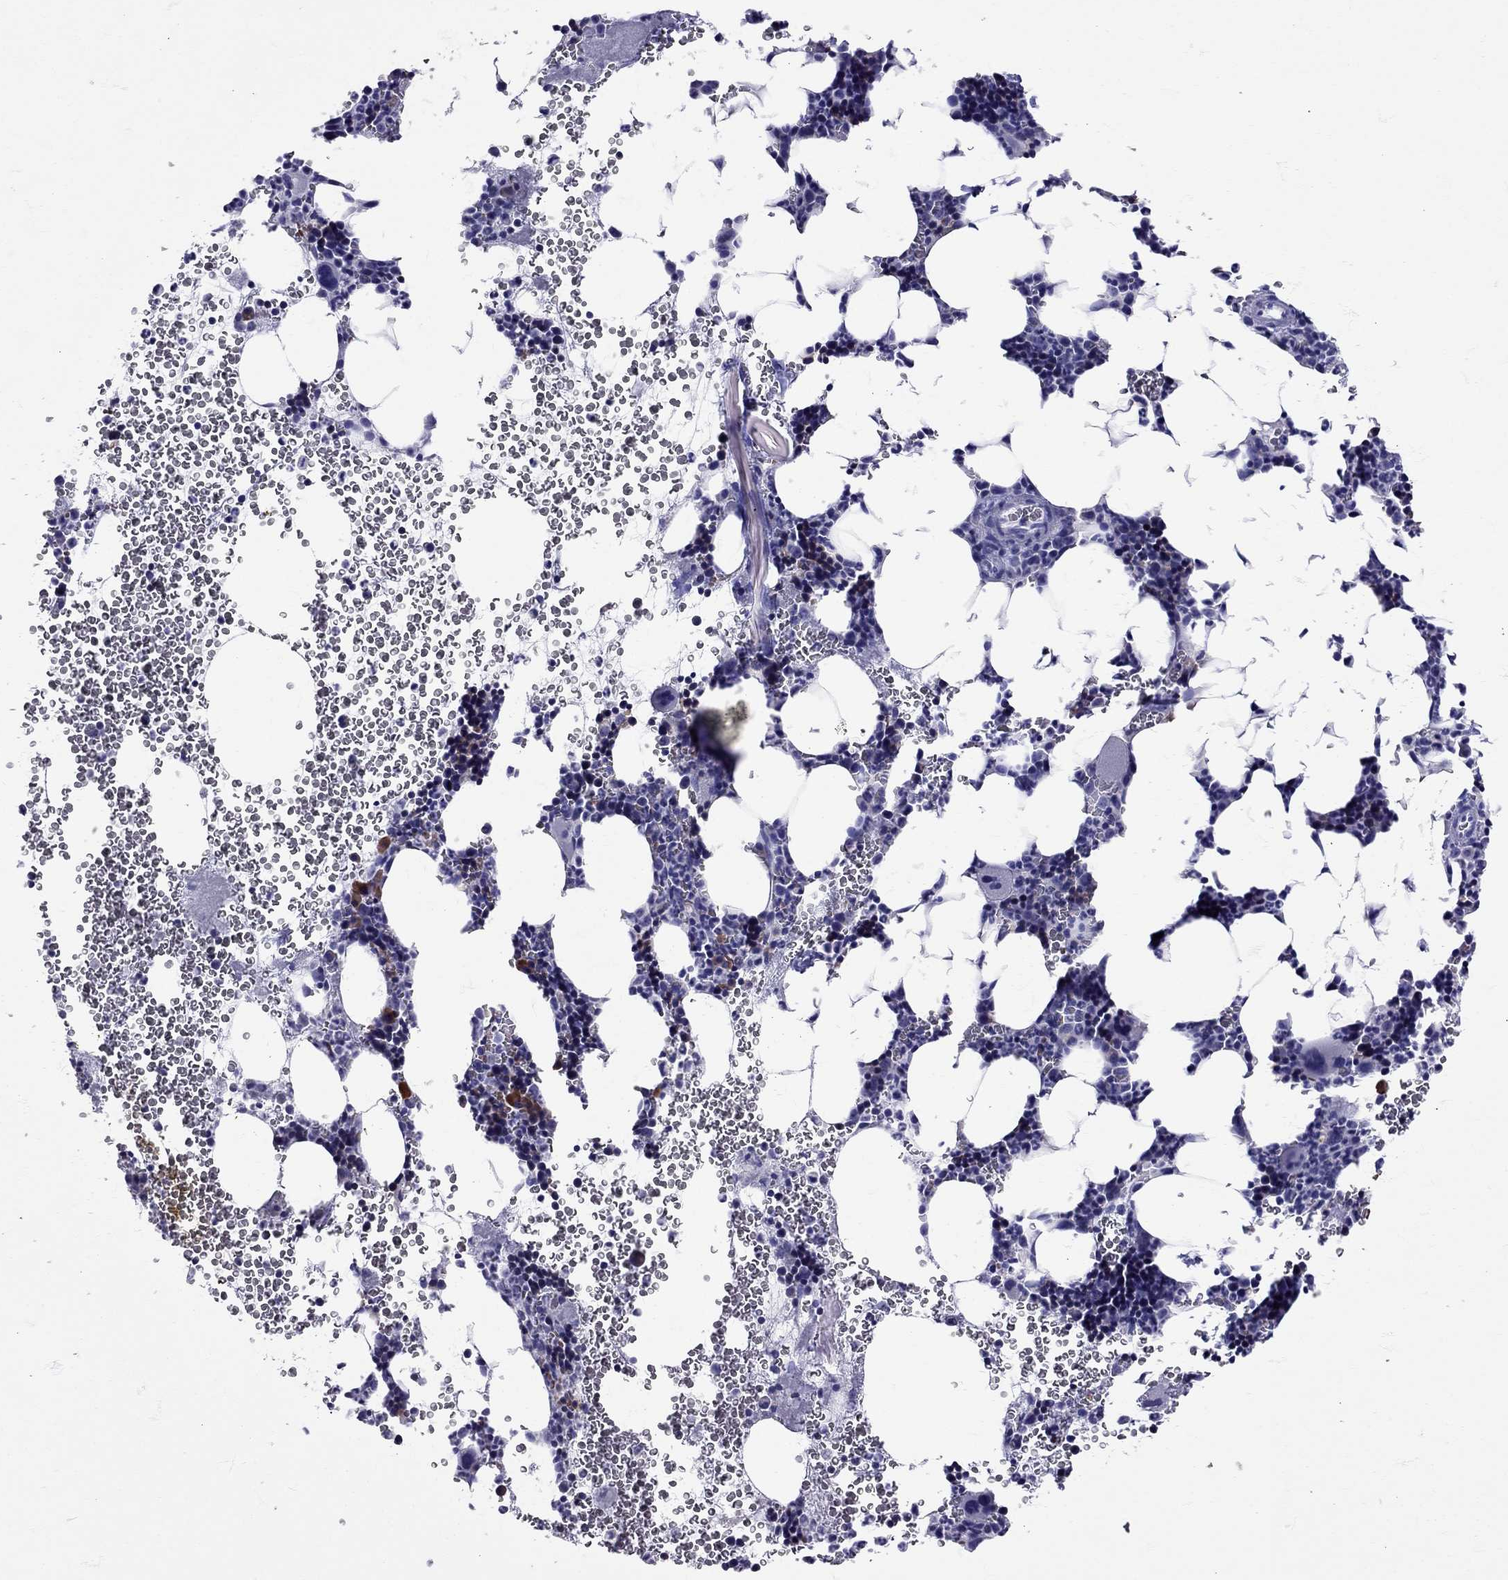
{"staining": {"intensity": "moderate", "quantity": "<25%", "location": "cytoplasmic/membranous"}, "tissue": "bone marrow", "cell_type": "Hematopoietic cells", "image_type": "normal", "snomed": [{"axis": "morphology", "description": "Normal tissue, NOS"}, {"axis": "topography", "description": "Bone marrow"}], "caption": "Moderate cytoplasmic/membranous expression is appreciated in approximately <25% of hematopoietic cells in unremarkable bone marrow. Using DAB (3,3'-diaminobenzidine) (brown) and hematoxylin (blue) stains, captured at high magnification using brightfield microscopy.", "gene": "TBR1", "patient": {"sex": "male", "age": 44}}